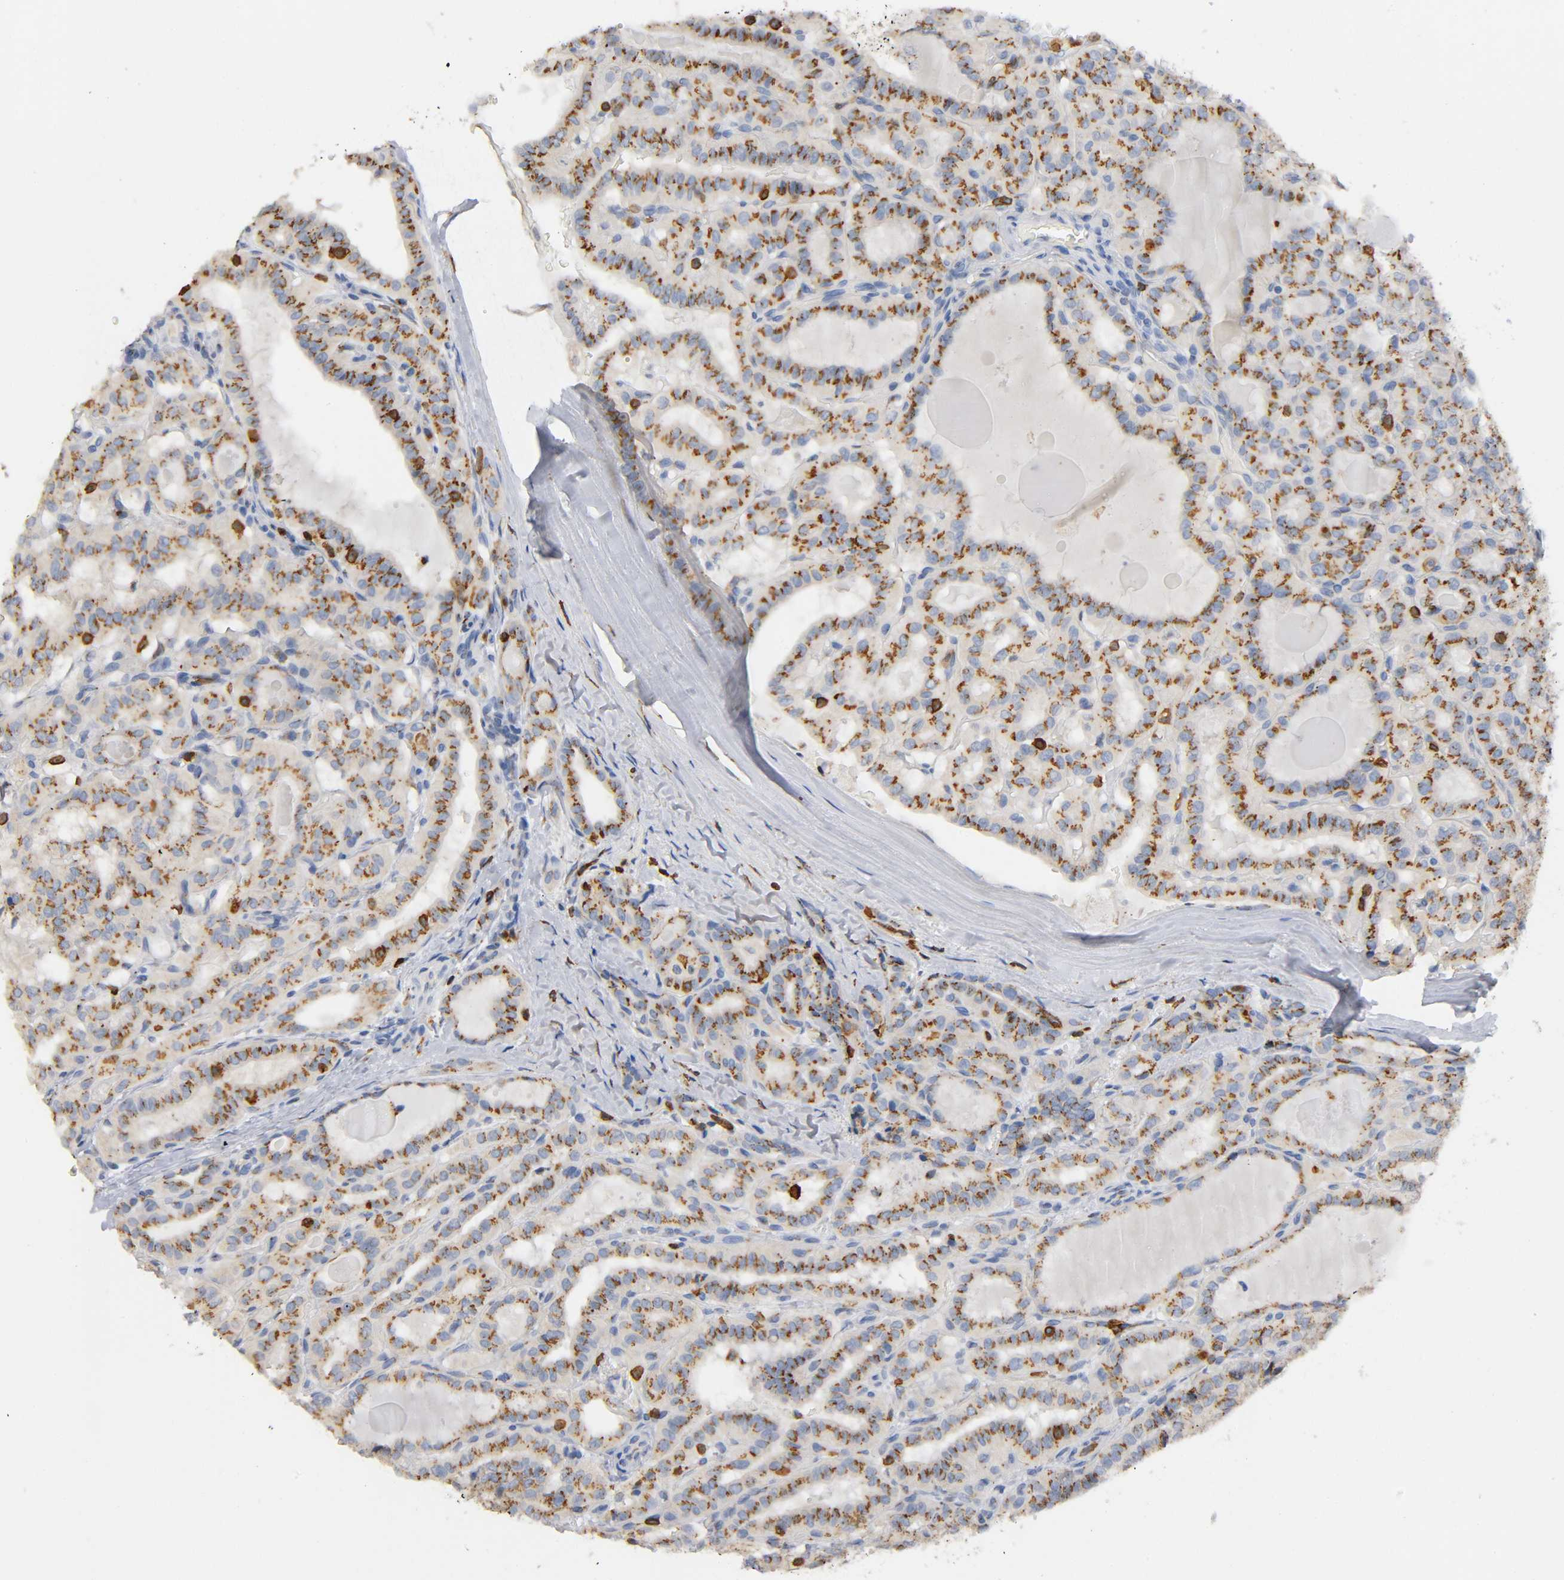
{"staining": {"intensity": "moderate", "quantity": ">75%", "location": "cytoplasmic/membranous"}, "tissue": "thyroid cancer", "cell_type": "Tumor cells", "image_type": "cancer", "snomed": [{"axis": "morphology", "description": "Papillary adenocarcinoma, NOS"}, {"axis": "topography", "description": "Thyroid gland"}], "caption": "Thyroid cancer (papillary adenocarcinoma) tissue exhibits moderate cytoplasmic/membranous staining in approximately >75% of tumor cells, visualized by immunohistochemistry.", "gene": "CAPN10", "patient": {"sex": "male", "age": 77}}